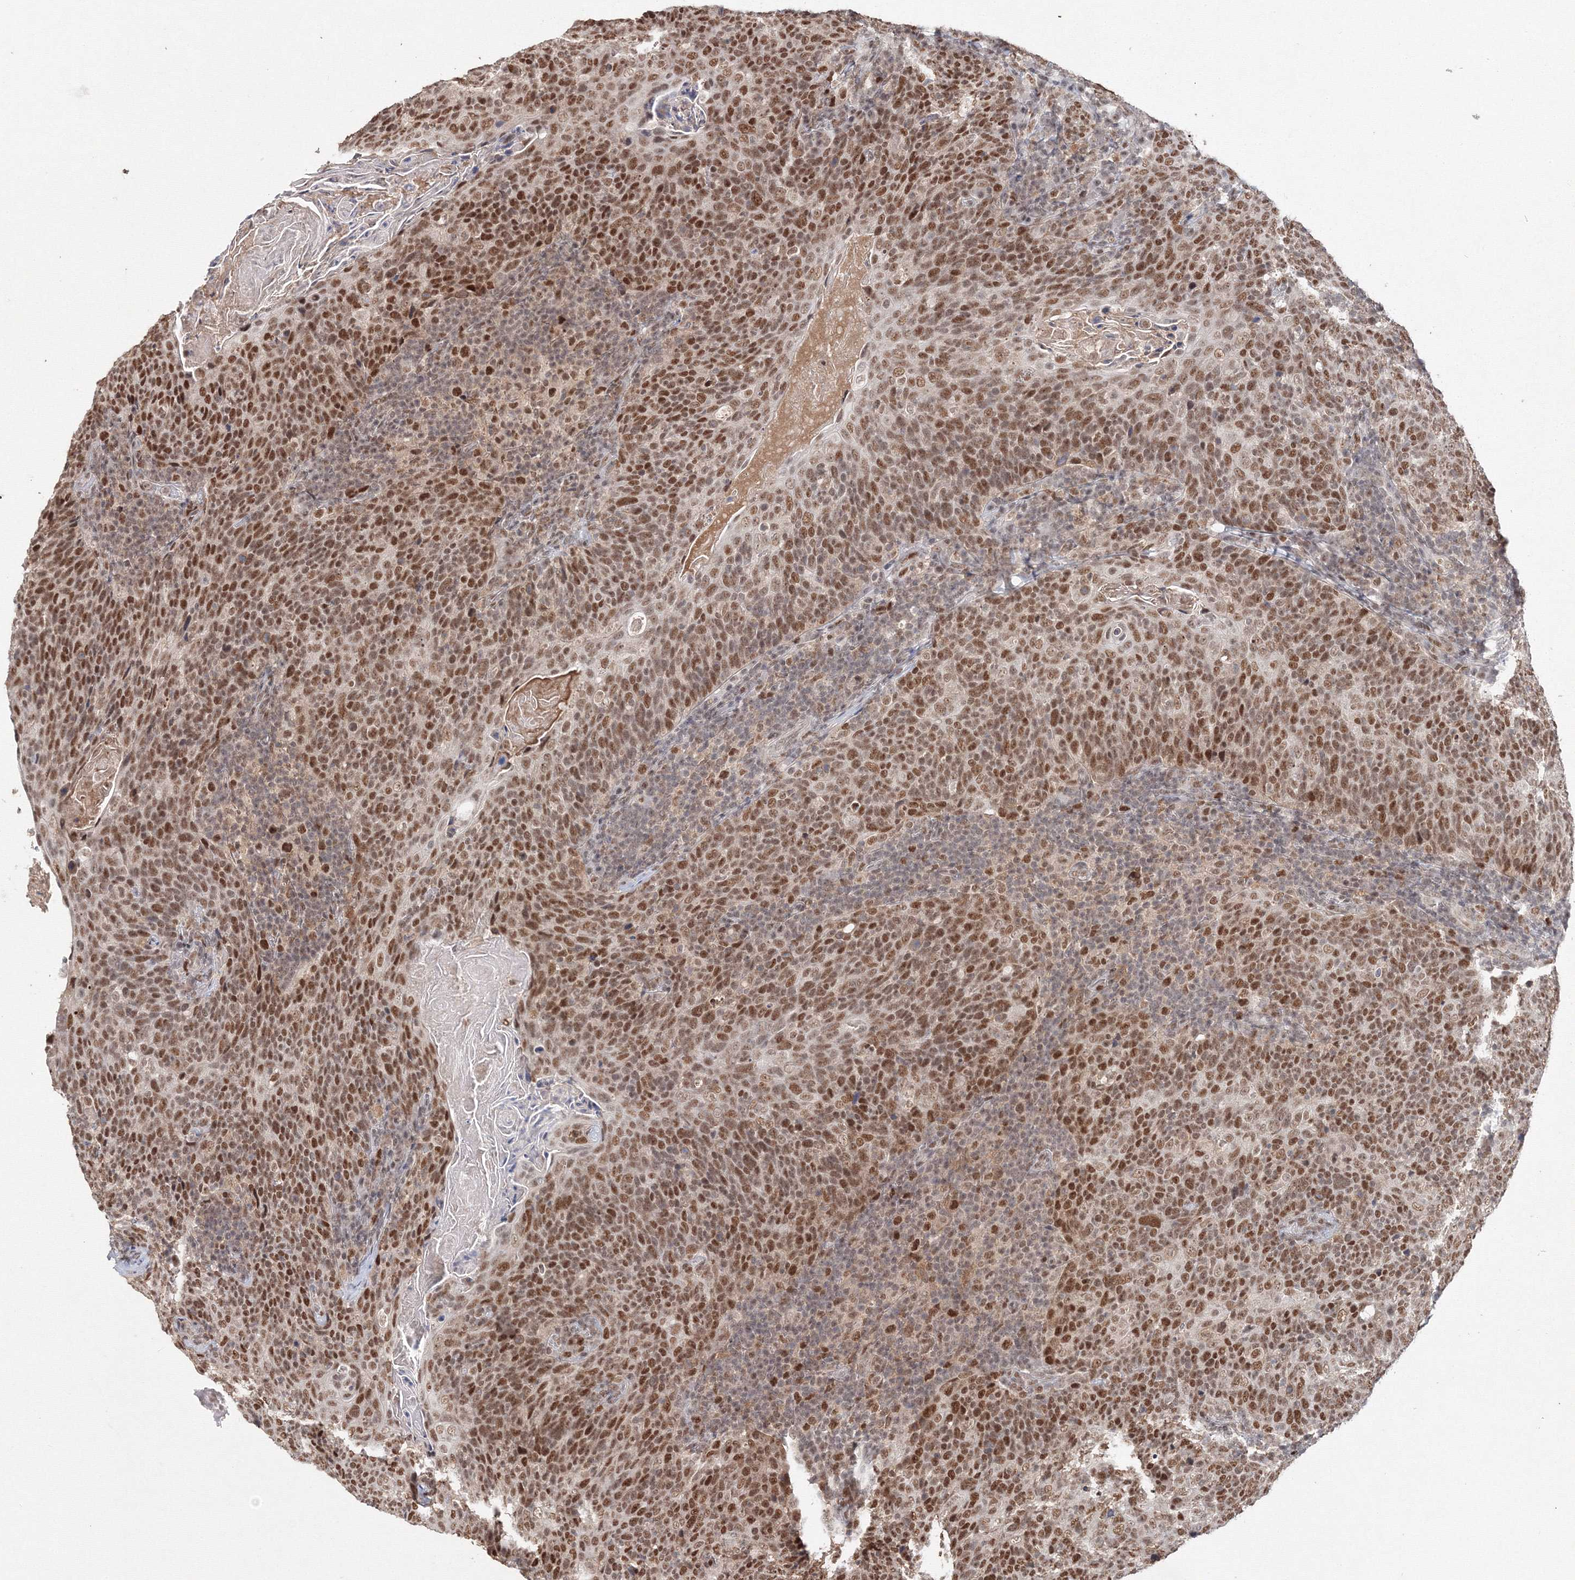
{"staining": {"intensity": "moderate", "quantity": ">75%", "location": "nuclear"}, "tissue": "head and neck cancer", "cell_type": "Tumor cells", "image_type": "cancer", "snomed": [{"axis": "morphology", "description": "Squamous cell carcinoma, NOS"}, {"axis": "morphology", "description": "Squamous cell carcinoma, metastatic, NOS"}, {"axis": "topography", "description": "Lymph node"}, {"axis": "topography", "description": "Head-Neck"}], "caption": "Protein expression analysis of head and neck cancer displays moderate nuclear positivity in about >75% of tumor cells.", "gene": "IWS1", "patient": {"sex": "male", "age": 62}}